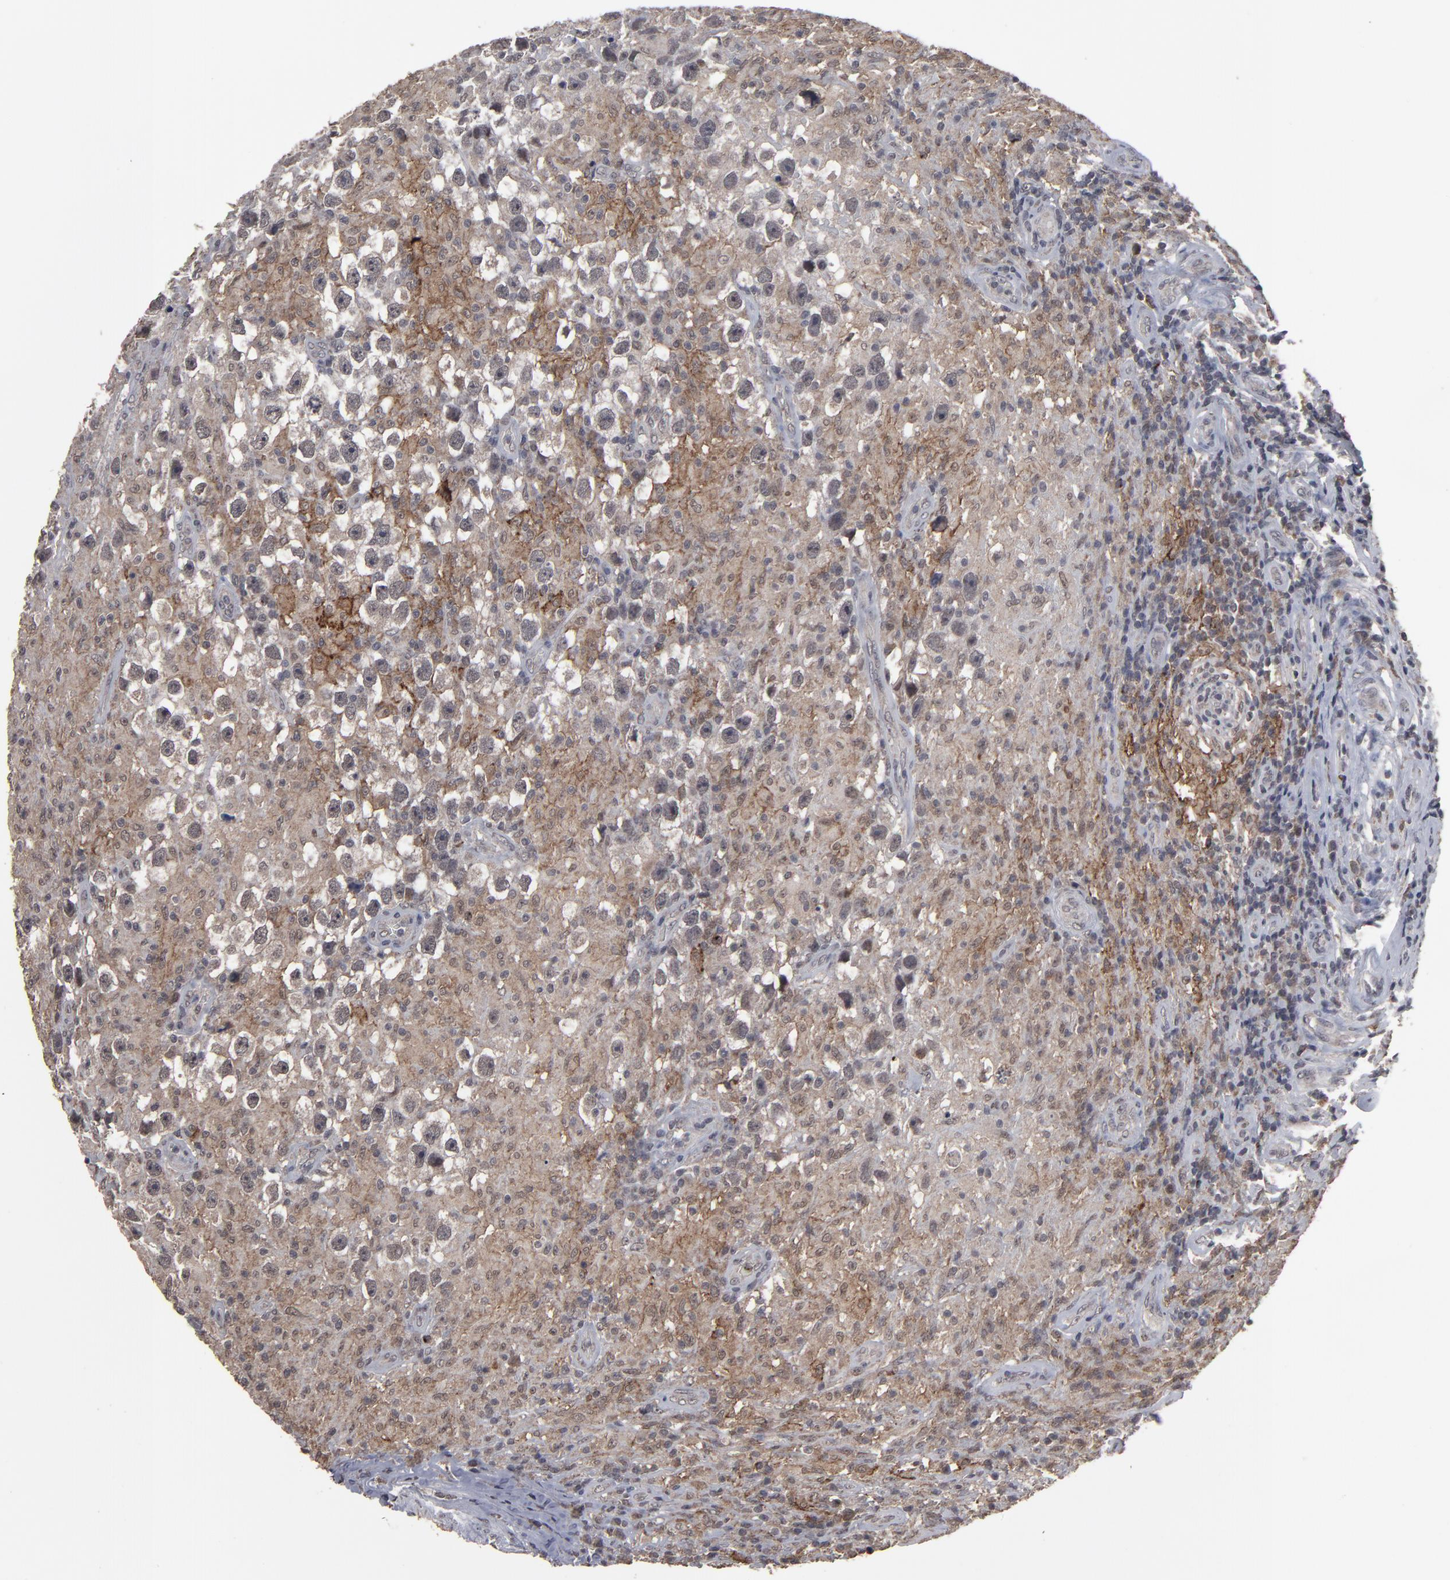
{"staining": {"intensity": "moderate", "quantity": "25%-75%", "location": "cytoplasmic/membranous"}, "tissue": "testis cancer", "cell_type": "Tumor cells", "image_type": "cancer", "snomed": [{"axis": "morphology", "description": "Seminoma, NOS"}, {"axis": "topography", "description": "Testis"}], "caption": "Protein positivity by IHC reveals moderate cytoplasmic/membranous positivity in about 25%-75% of tumor cells in testis cancer. (brown staining indicates protein expression, while blue staining denotes nuclei).", "gene": "SLC22A17", "patient": {"sex": "male", "age": 34}}